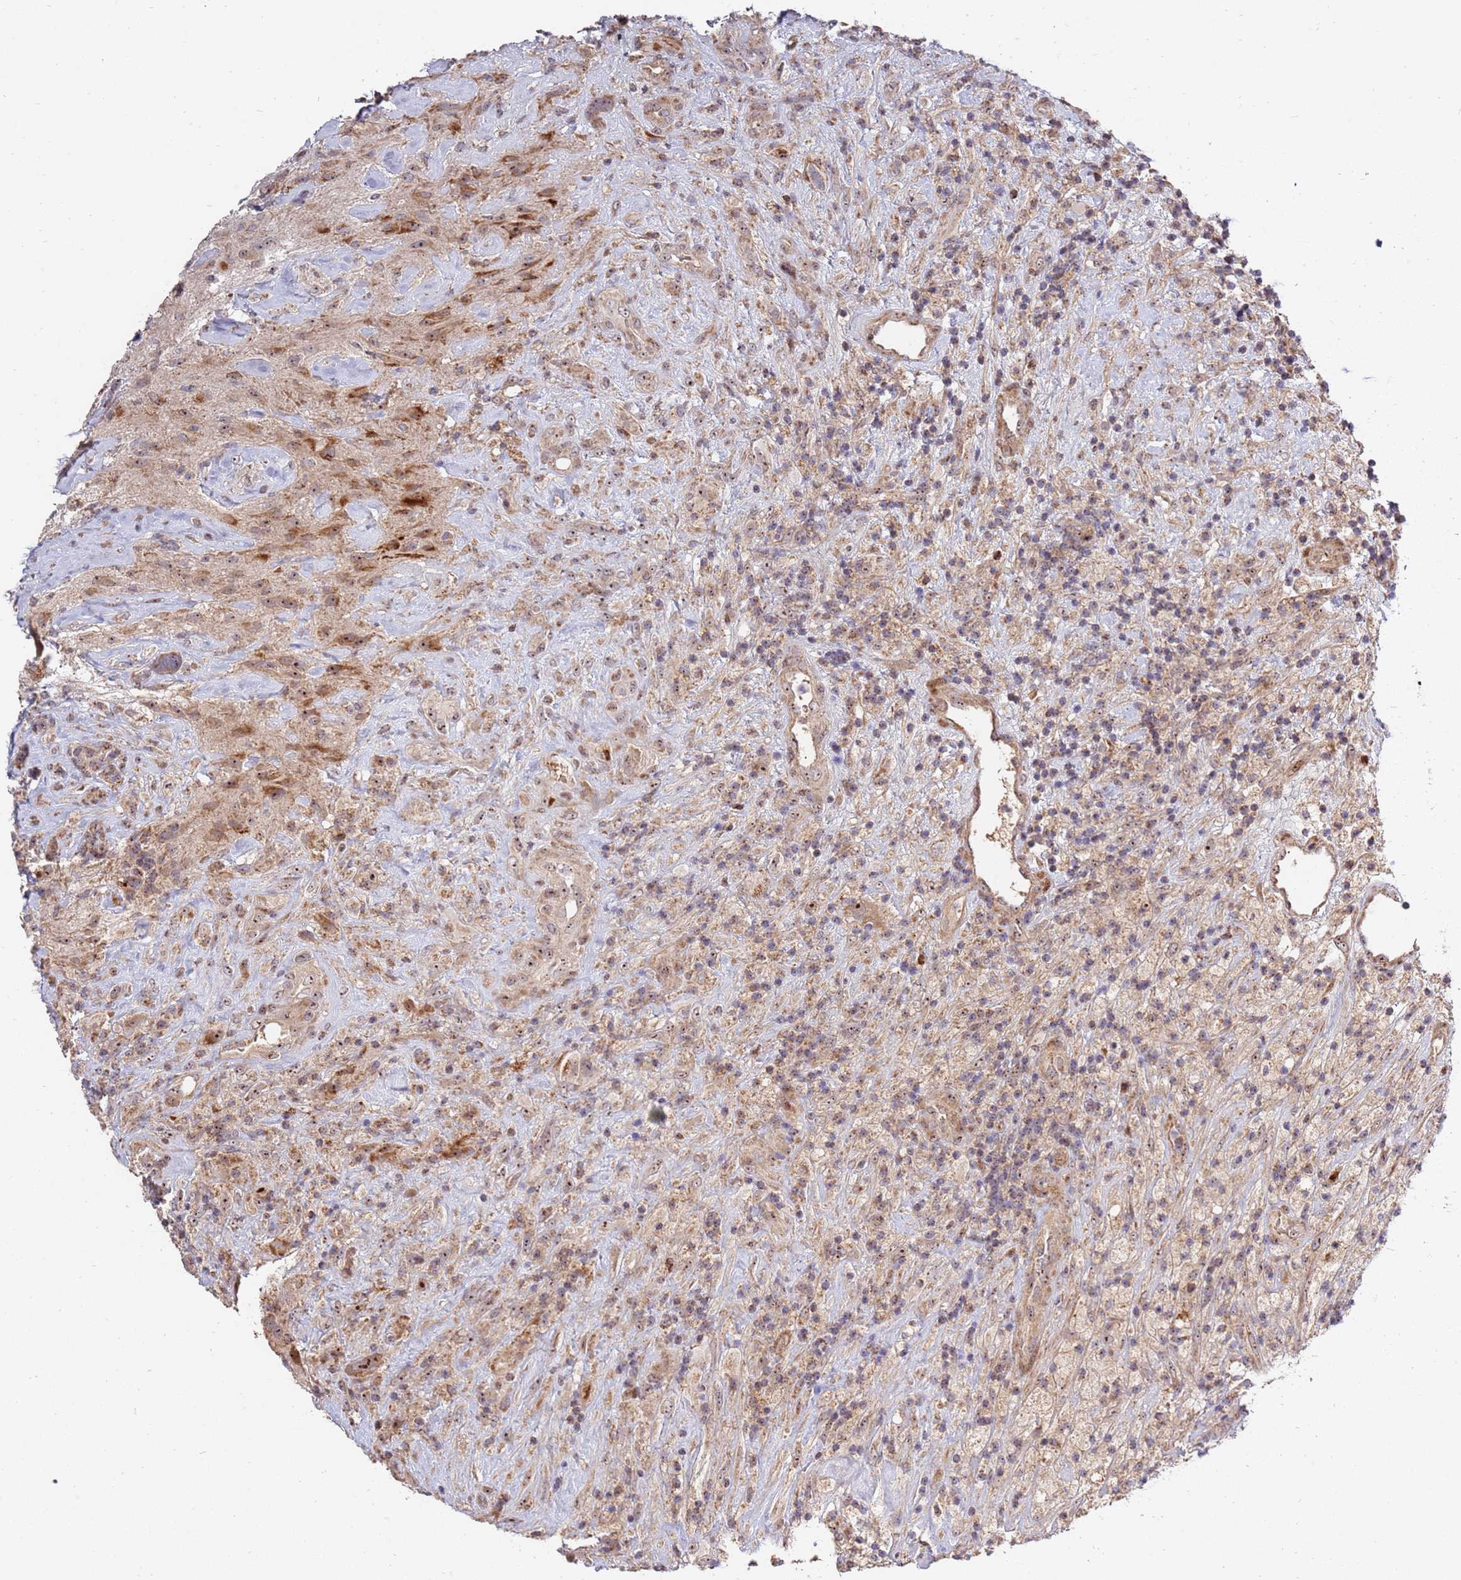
{"staining": {"intensity": "moderate", "quantity": "25%-75%", "location": "cytoplasmic/membranous,nuclear"}, "tissue": "glioma", "cell_type": "Tumor cells", "image_type": "cancer", "snomed": [{"axis": "morphology", "description": "Glioma, malignant, High grade"}, {"axis": "topography", "description": "Brain"}], "caption": "Immunohistochemistry image of human glioma stained for a protein (brown), which displays medium levels of moderate cytoplasmic/membranous and nuclear expression in about 25%-75% of tumor cells.", "gene": "KIF25", "patient": {"sex": "male", "age": 69}}